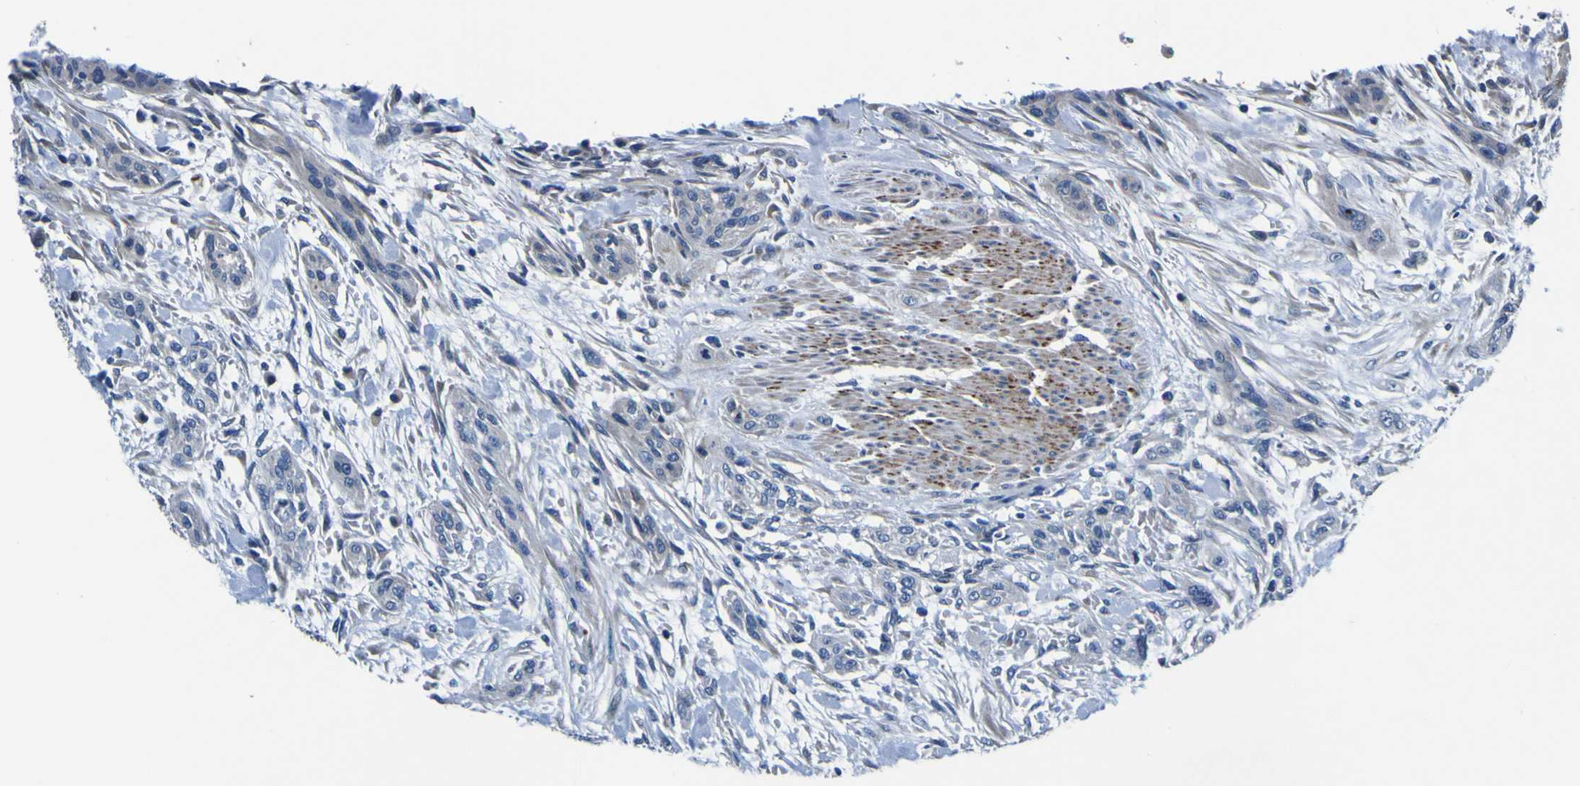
{"staining": {"intensity": "negative", "quantity": "none", "location": "none"}, "tissue": "urothelial cancer", "cell_type": "Tumor cells", "image_type": "cancer", "snomed": [{"axis": "morphology", "description": "Urothelial carcinoma, High grade"}, {"axis": "topography", "description": "Urinary bladder"}], "caption": "A high-resolution micrograph shows immunohistochemistry (IHC) staining of urothelial cancer, which shows no significant expression in tumor cells.", "gene": "AGAP3", "patient": {"sex": "male", "age": 35}}